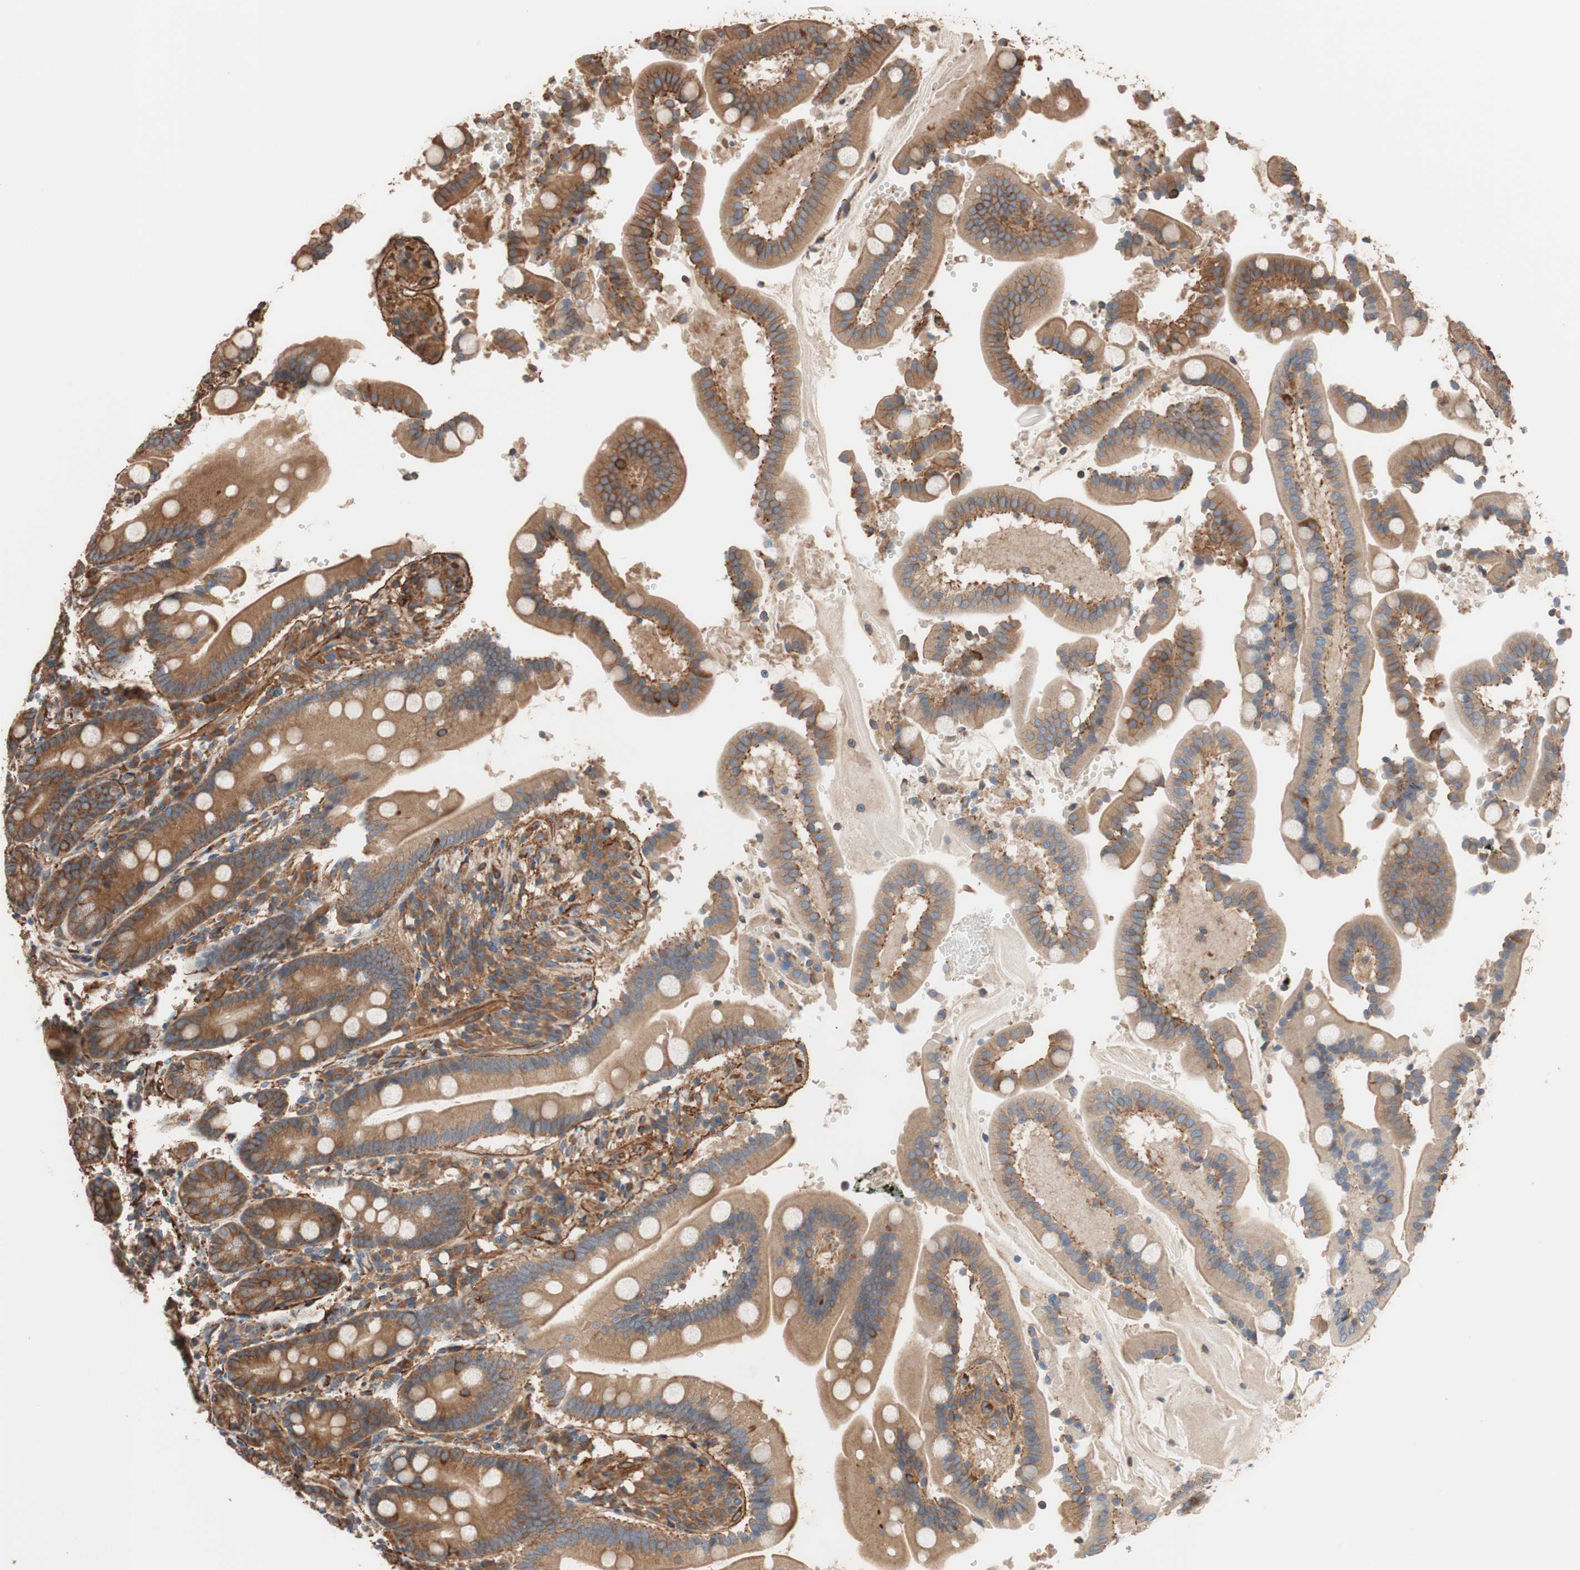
{"staining": {"intensity": "strong", "quantity": ">75%", "location": "cytoplasmic/membranous"}, "tissue": "duodenum", "cell_type": "Glandular cells", "image_type": "normal", "snomed": [{"axis": "morphology", "description": "Normal tissue, NOS"}, {"axis": "topography", "description": "Small intestine, NOS"}], "caption": "Immunohistochemistry staining of unremarkable duodenum, which shows high levels of strong cytoplasmic/membranous staining in about >75% of glandular cells indicating strong cytoplasmic/membranous protein positivity. The staining was performed using DAB (brown) for protein detection and nuclei were counterstained in hematoxylin (blue).", "gene": "GPSM2", "patient": {"sex": "female", "age": 71}}